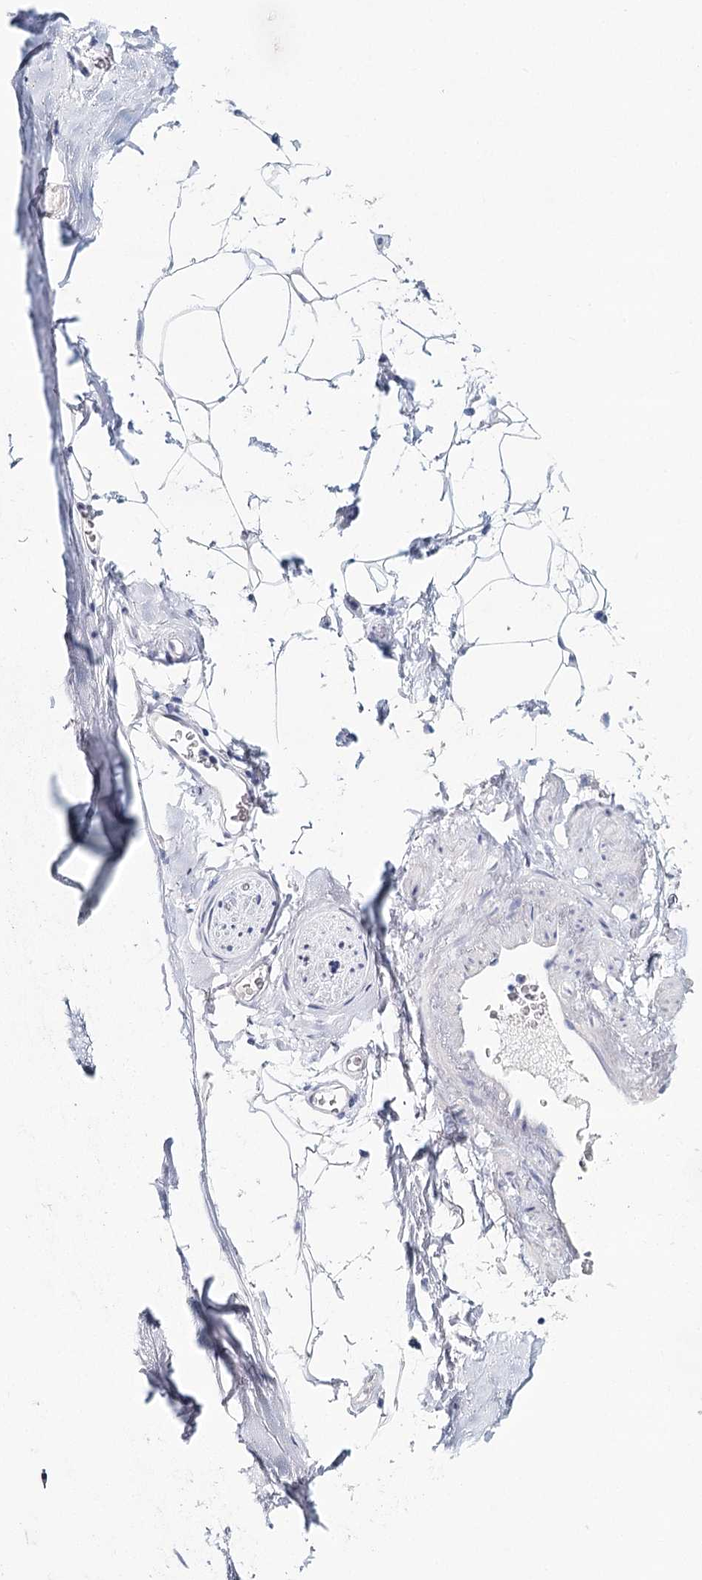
{"staining": {"intensity": "negative", "quantity": "none", "location": "none"}, "tissue": "adipose tissue", "cell_type": "Adipocytes", "image_type": "normal", "snomed": [{"axis": "morphology", "description": "Normal tissue, NOS"}, {"axis": "topography", "description": "Cartilage tissue"}, {"axis": "topography", "description": "Bronchus"}], "caption": "There is no significant staining in adipocytes of adipose tissue. The staining was performed using DAB (3,3'-diaminobenzidine) to visualize the protein expression in brown, while the nuclei were stained in blue with hematoxylin (Magnification: 20x).", "gene": "HSPA4L", "patient": {"sex": "female", "age": 73}}